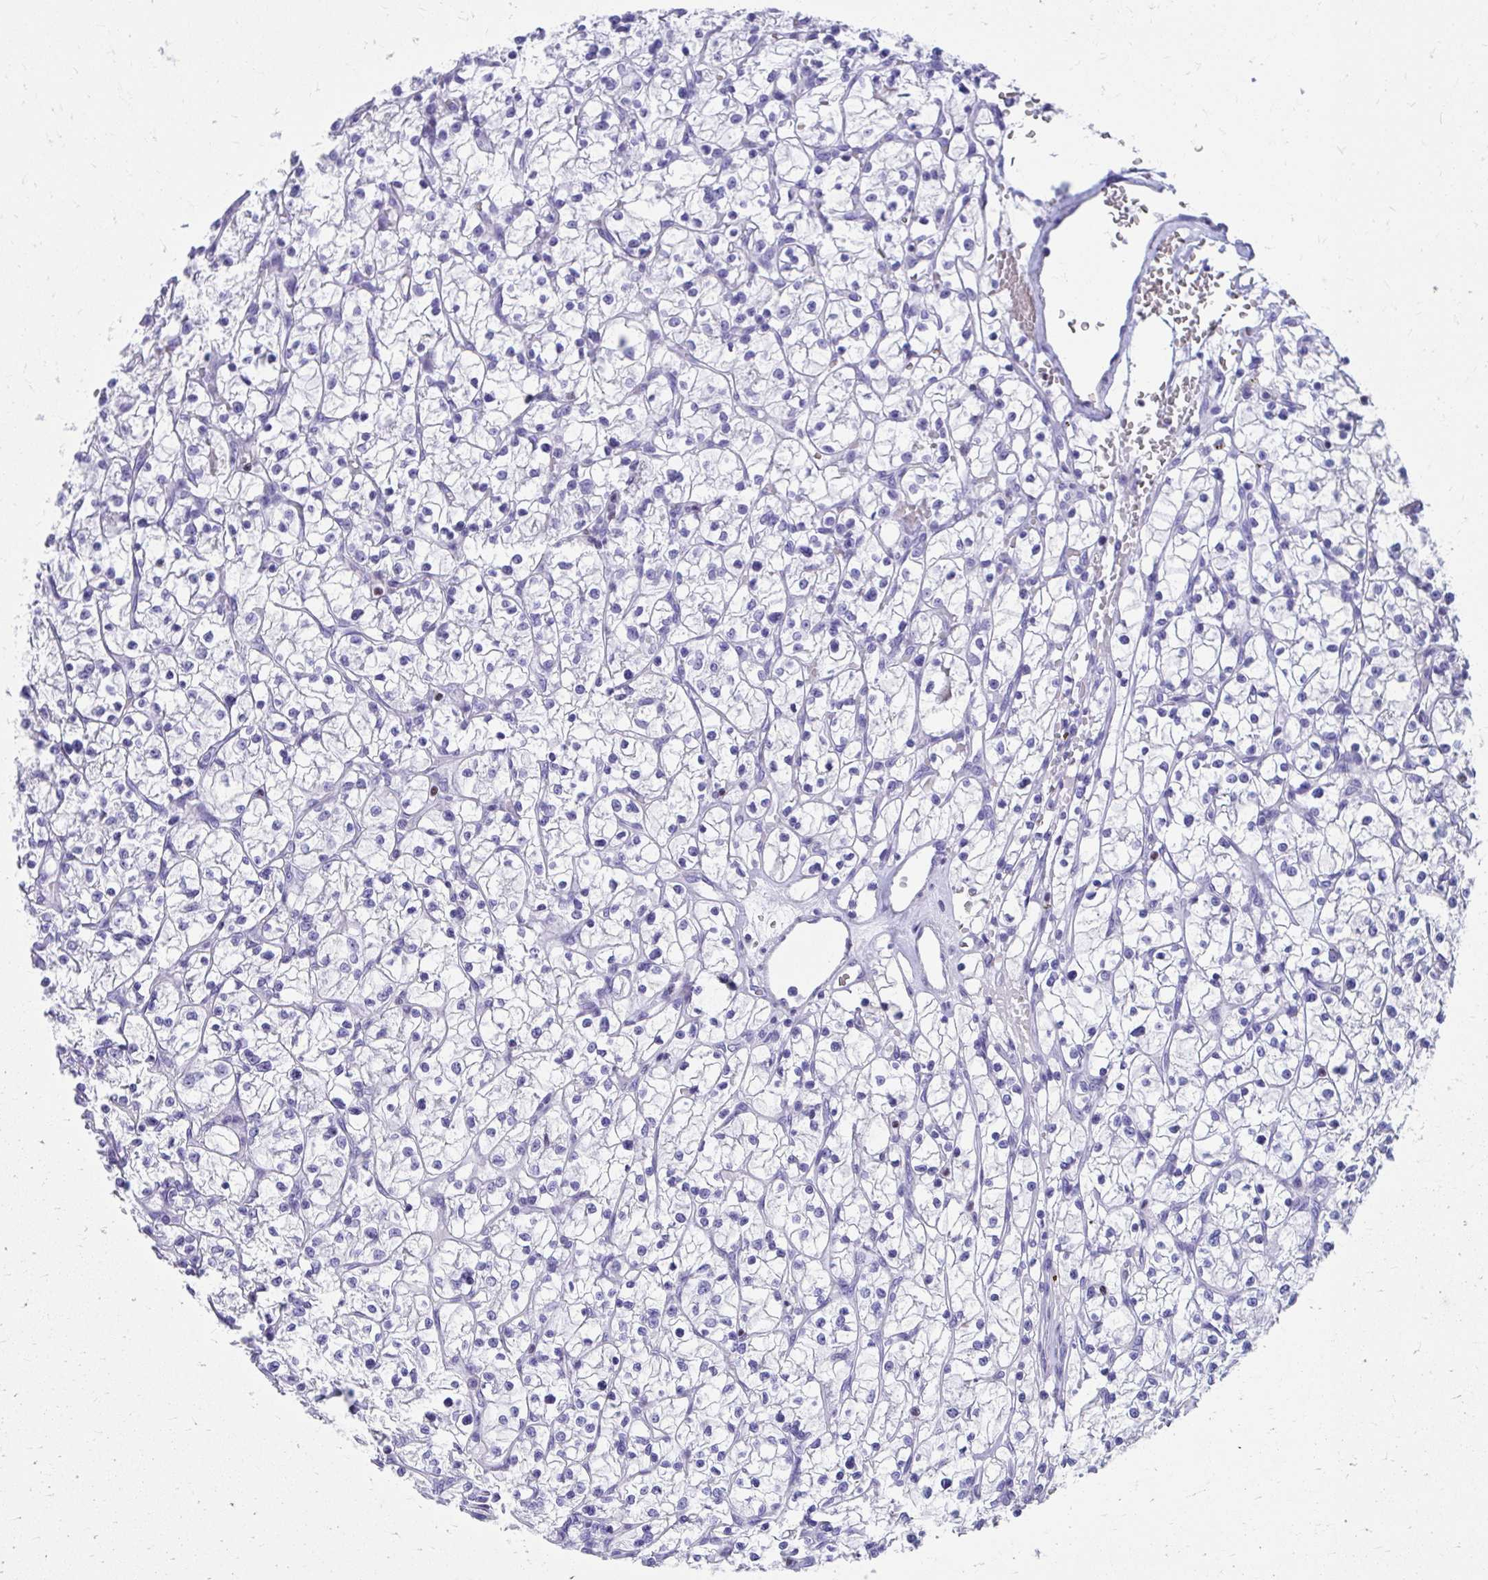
{"staining": {"intensity": "negative", "quantity": "none", "location": "none"}, "tissue": "renal cancer", "cell_type": "Tumor cells", "image_type": "cancer", "snomed": [{"axis": "morphology", "description": "Adenocarcinoma, NOS"}, {"axis": "topography", "description": "Kidney"}], "caption": "Immunohistochemical staining of renal cancer shows no significant staining in tumor cells. (DAB immunohistochemistry visualized using brightfield microscopy, high magnification).", "gene": "RUNX3", "patient": {"sex": "female", "age": 64}}